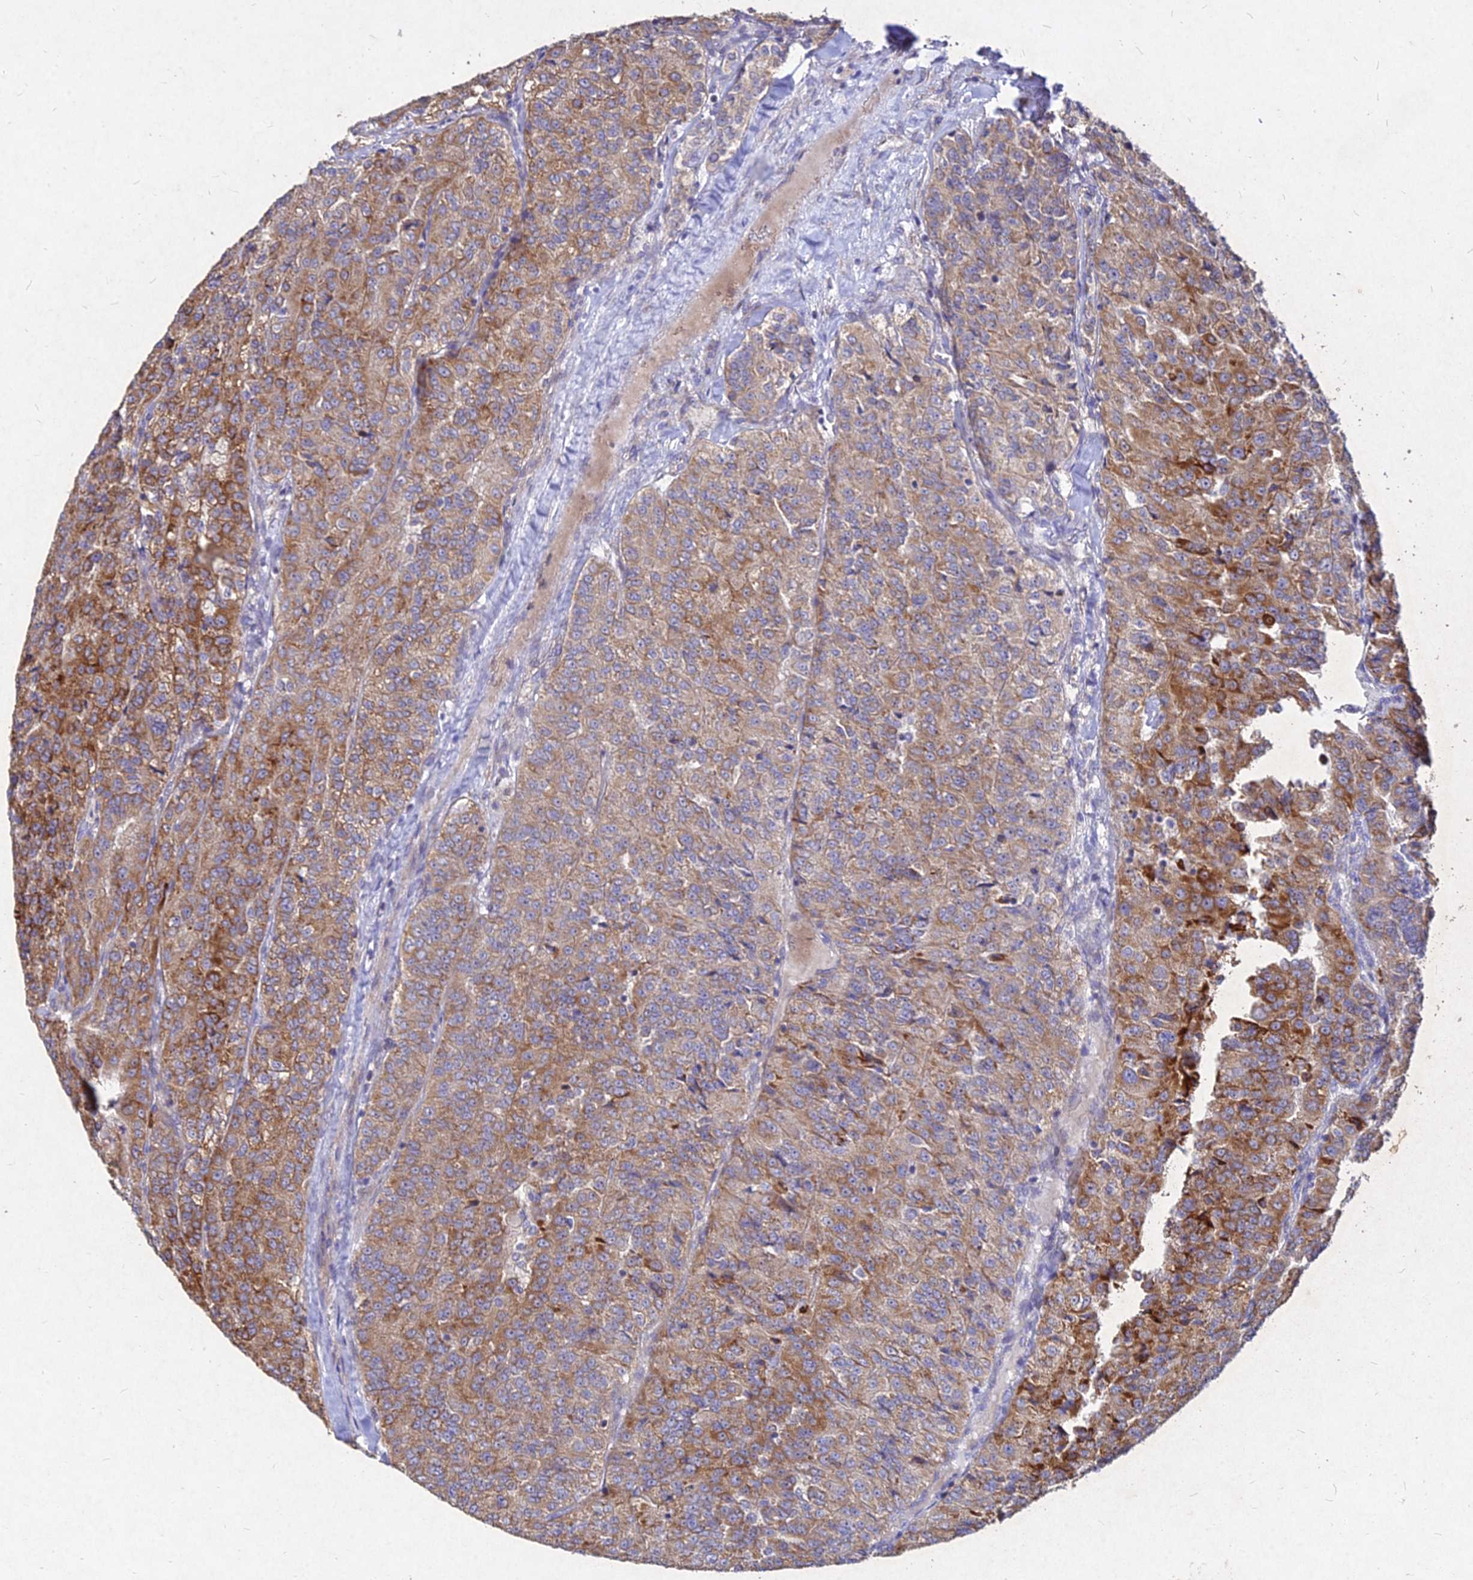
{"staining": {"intensity": "moderate", "quantity": "25%-75%", "location": "cytoplasmic/membranous"}, "tissue": "renal cancer", "cell_type": "Tumor cells", "image_type": "cancer", "snomed": [{"axis": "morphology", "description": "Adenocarcinoma, NOS"}, {"axis": "topography", "description": "Kidney"}], "caption": "The immunohistochemical stain labels moderate cytoplasmic/membranous positivity in tumor cells of renal cancer (adenocarcinoma) tissue.", "gene": "SKA1", "patient": {"sex": "female", "age": 63}}